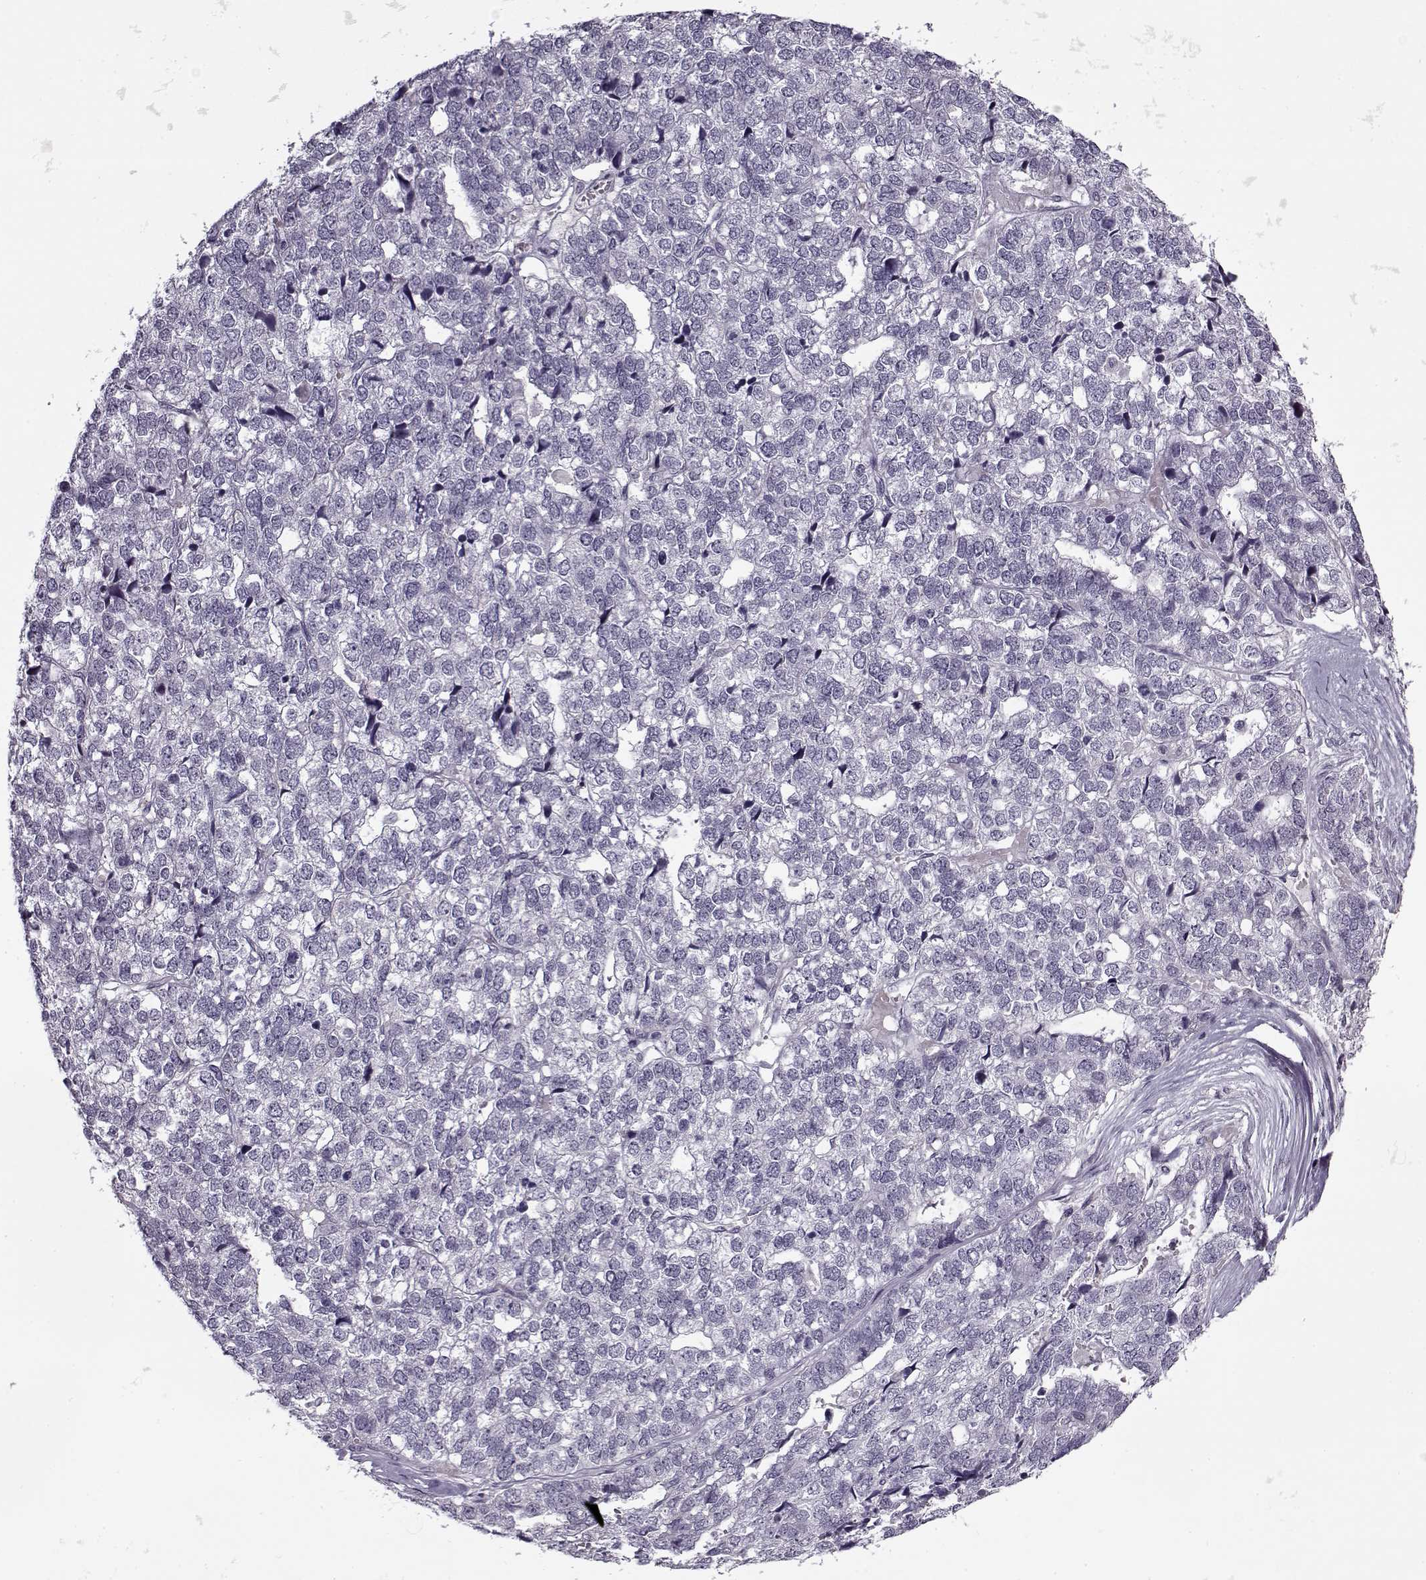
{"staining": {"intensity": "negative", "quantity": "none", "location": "none"}, "tissue": "stomach cancer", "cell_type": "Tumor cells", "image_type": "cancer", "snomed": [{"axis": "morphology", "description": "Adenocarcinoma, NOS"}, {"axis": "topography", "description": "Stomach"}], "caption": "The IHC histopathology image has no significant expression in tumor cells of stomach cancer tissue.", "gene": "KRT9", "patient": {"sex": "male", "age": 69}}